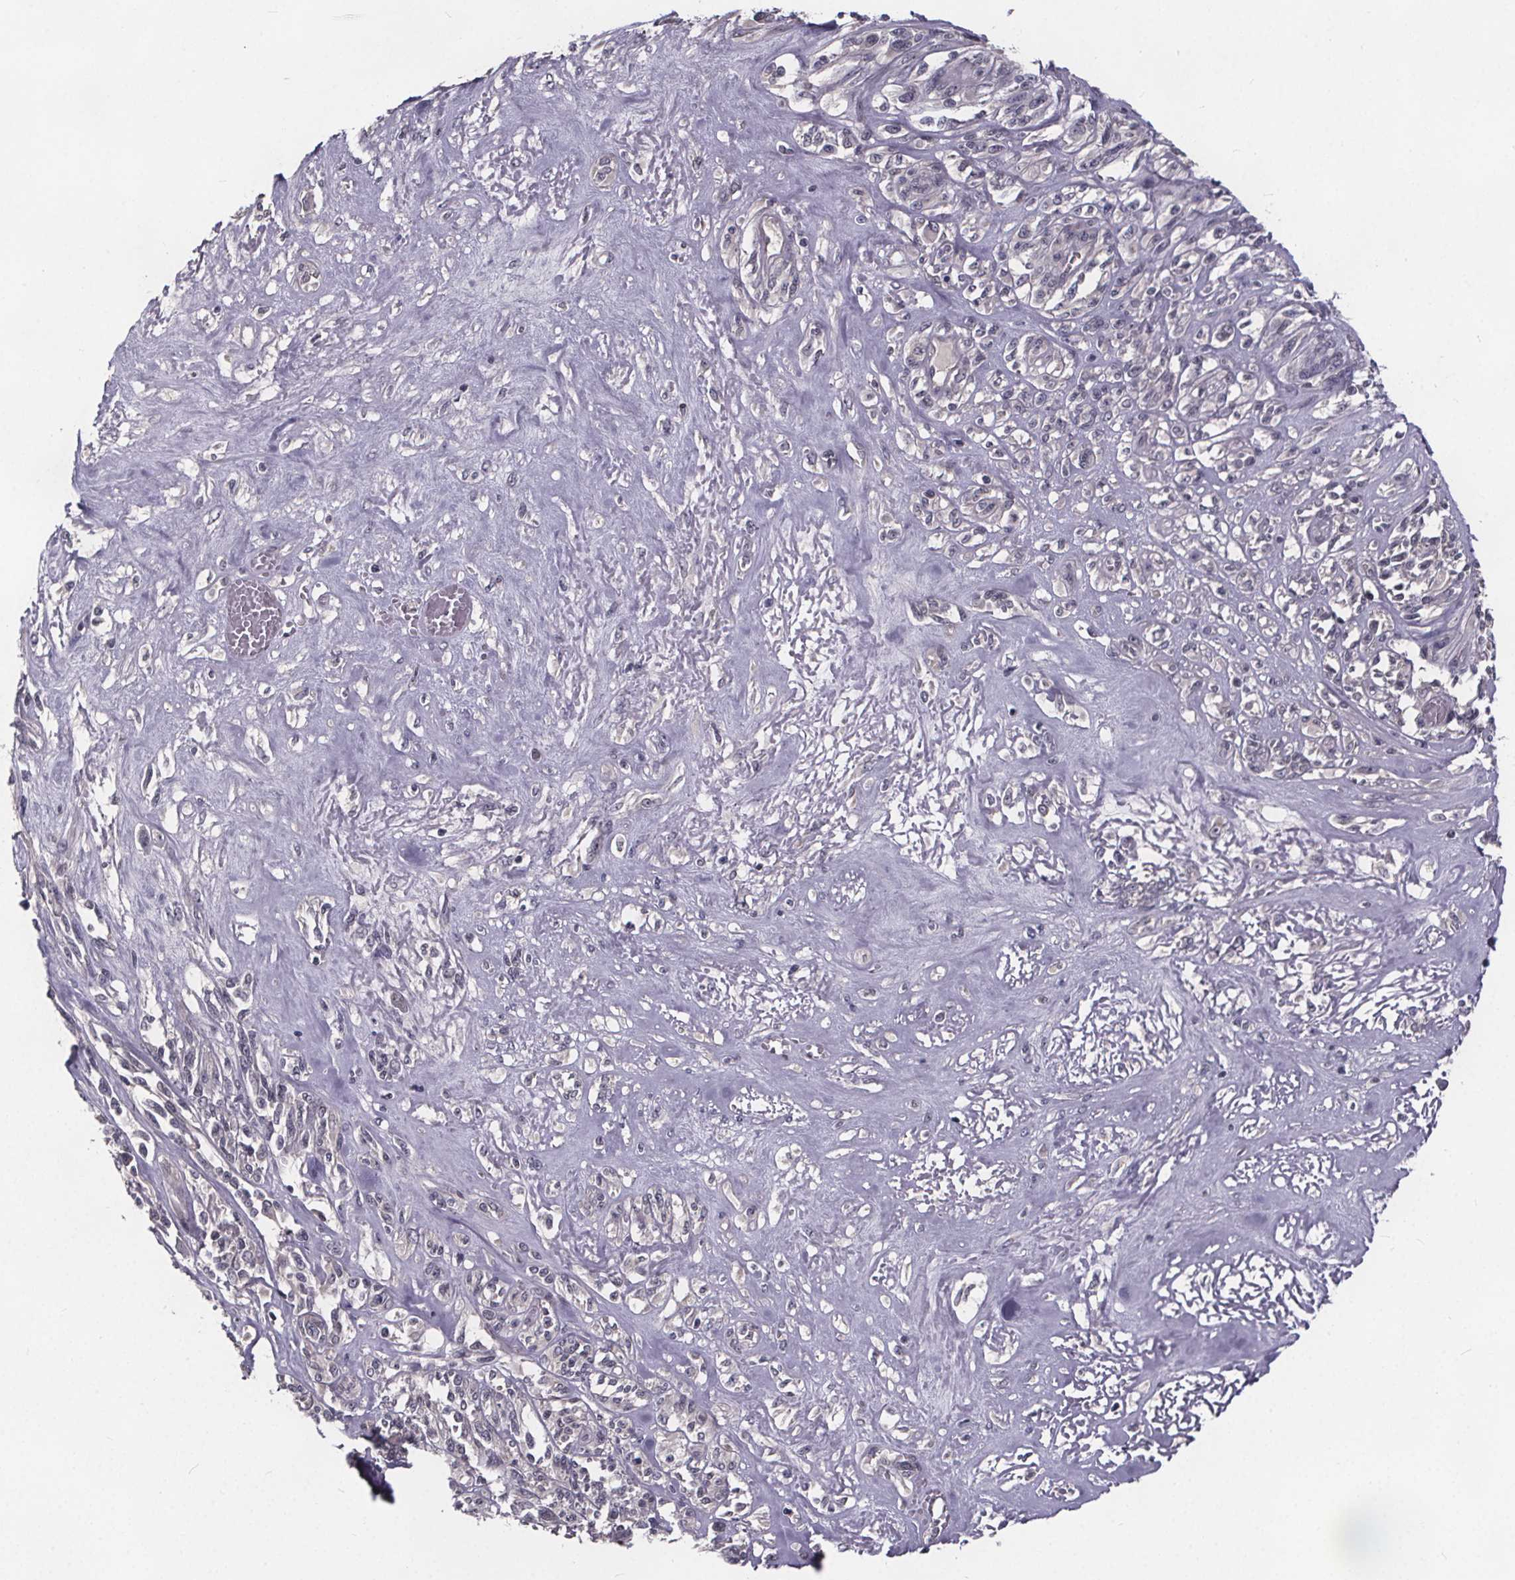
{"staining": {"intensity": "negative", "quantity": "none", "location": "none"}, "tissue": "melanoma", "cell_type": "Tumor cells", "image_type": "cancer", "snomed": [{"axis": "morphology", "description": "Malignant melanoma, NOS"}, {"axis": "topography", "description": "Skin"}], "caption": "Immunohistochemical staining of human melanoma reveals no significant positivity in tumor cells.", "gene": "FAM181B", "patient": {"sex": "female", "age": 91}}